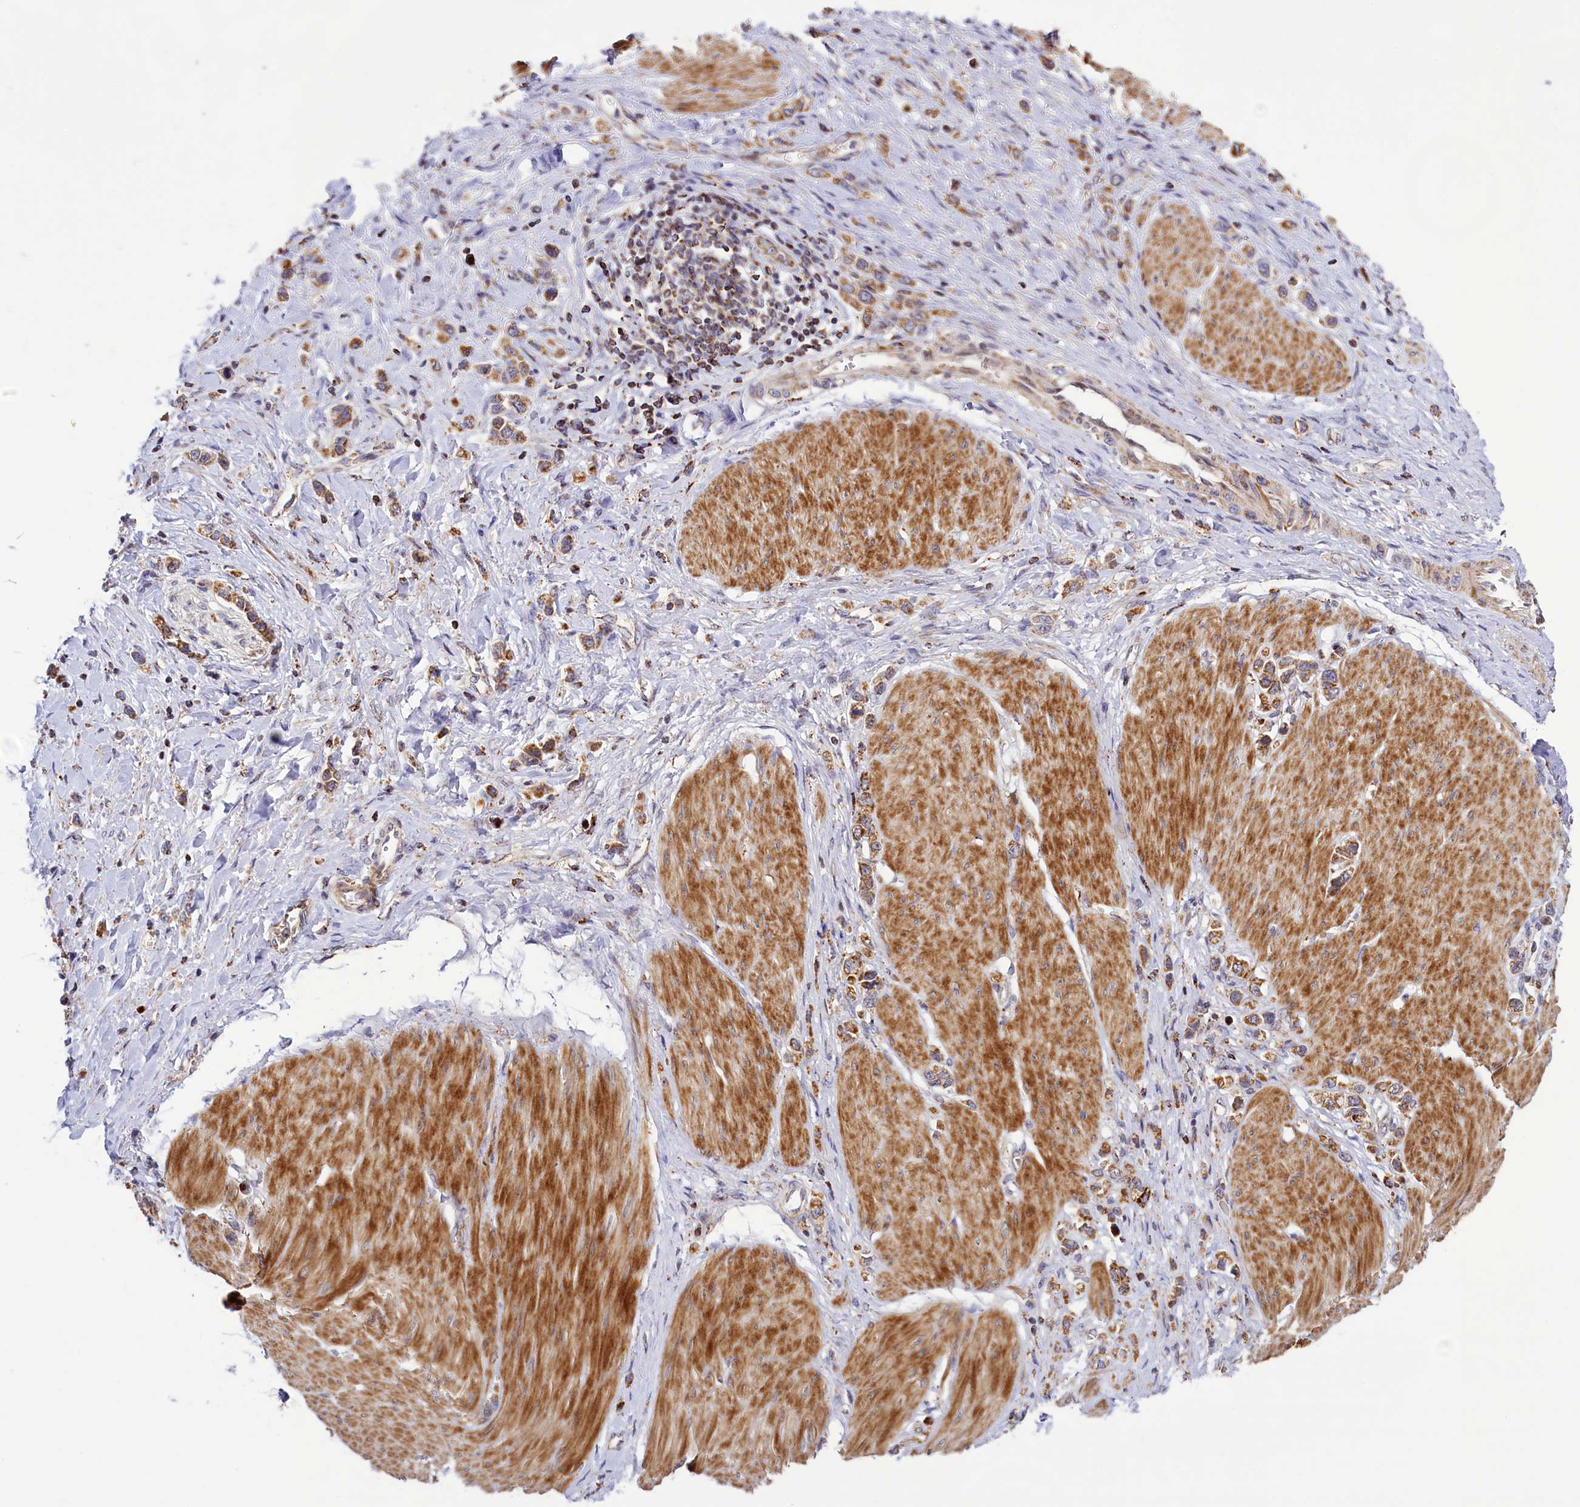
{"staining": {"intensity": "moderate", "quantity": ">75%", "location": "cytoplasmic/membranous"}, "tissue": "stomach cancer", "cell_type": "Tumor cells", "image_type": "cancer", "snomed": [{"axis": "morphology", "description": "Normal tissue, NOS"}, {"axis": "morphology", "description": "Adenocarcinoma, NOS"}, {"axis": "topography", "description": "Stomach, upper"}, {"axis": "topography", "description": "Stomach"}], "caption": "Protein expression analysis of stomach cancer (adenocarcinoma) exhibits moderate cytoplasmic/membranous positivity in approximately >75% of tumor cells.", "gene": "DYNC2H1", "patient": {"sex": "female", "age": 65}}